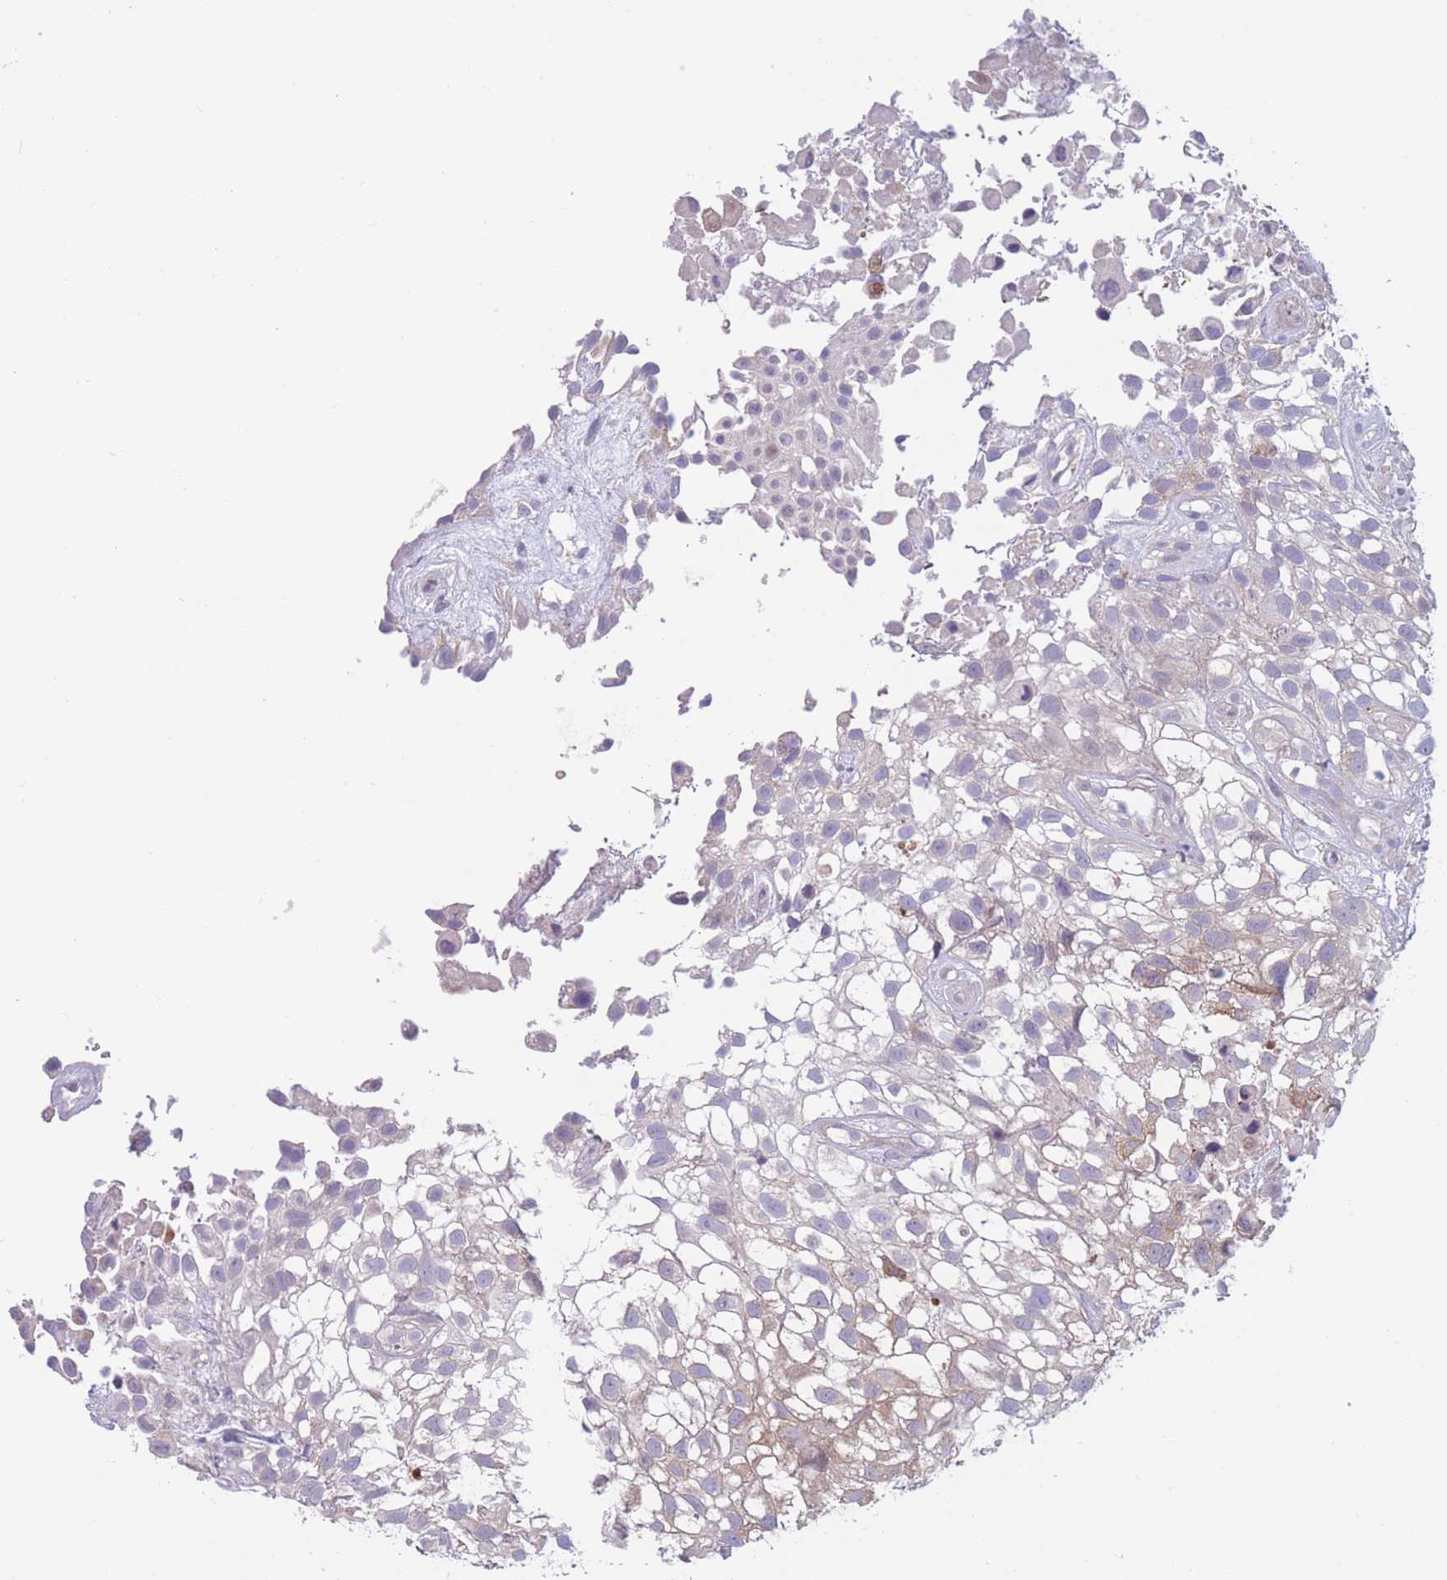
{"staining": {"intensity": "negative", "quantity": "none", "location": "none"}, "tissue": "urothelial cancer", "cell_type": "Tumor cells", "image_type": "cancer", "snomed": [{"axis": "morphology", "description": "Urothelial carcinoma, High grade"}, {"axis": "topography", "description": "Urinary bladder"}], "caption": "High magnification brightfield microscopy of urothelial cancer stained with DAB (3,3'-diaminobenzidine) (brown) and counterstained with hematoxylin (blue): tumor cells show no significant expression. (DAB (3,3'-diaminobenzidine) immunohistochemistry visualized using brightfield microscopy, high magnification).", "gene": "PDE4A", "patient": {"sex": "male", "age": 56}}